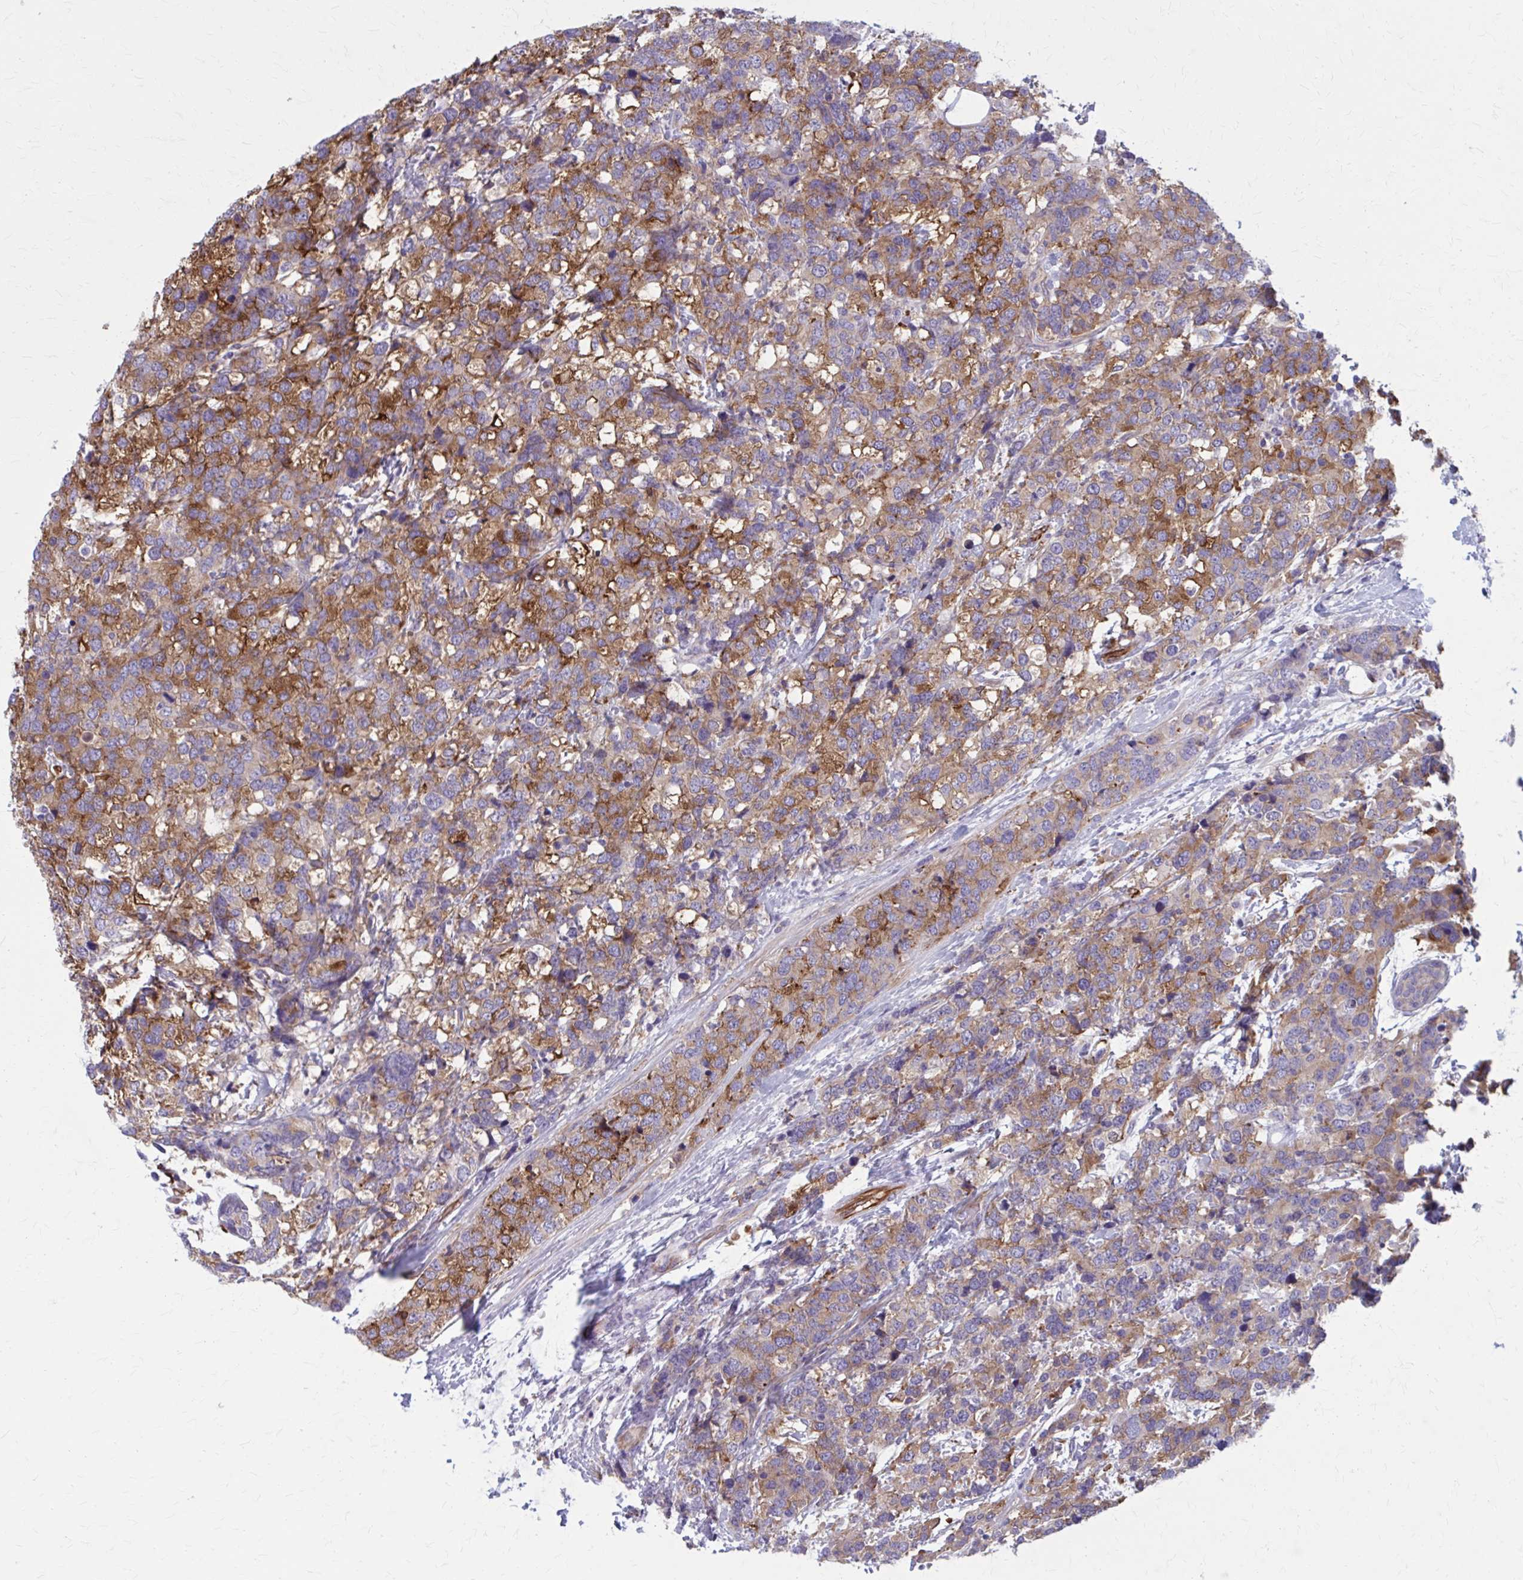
{"staining": {"intensity": "moderate", "quantity": ">75%", "location": "cytoplasmic/membranous"}, "tissue": "breast cancer", "cell_type": "Tumor cells", "image_type": "cancer", "snomed": [{"axis": "morphology", "description": "Lobular carcinoma"}, {"axis": "topography", "description": "Breast"}], "caption": "Lobular carcinoma (breast) stained for a protein shows moderate cytoplasmic/membranous positivity in tumor cells. (Stains: DAB (3,3'-diaminobenzidine) in brown, nuclei in blue, Microscopy: brightfield microscopy at high magnification).", "gene": "ZDHHC7", "patient": {"sex": "female", "age": 59}}